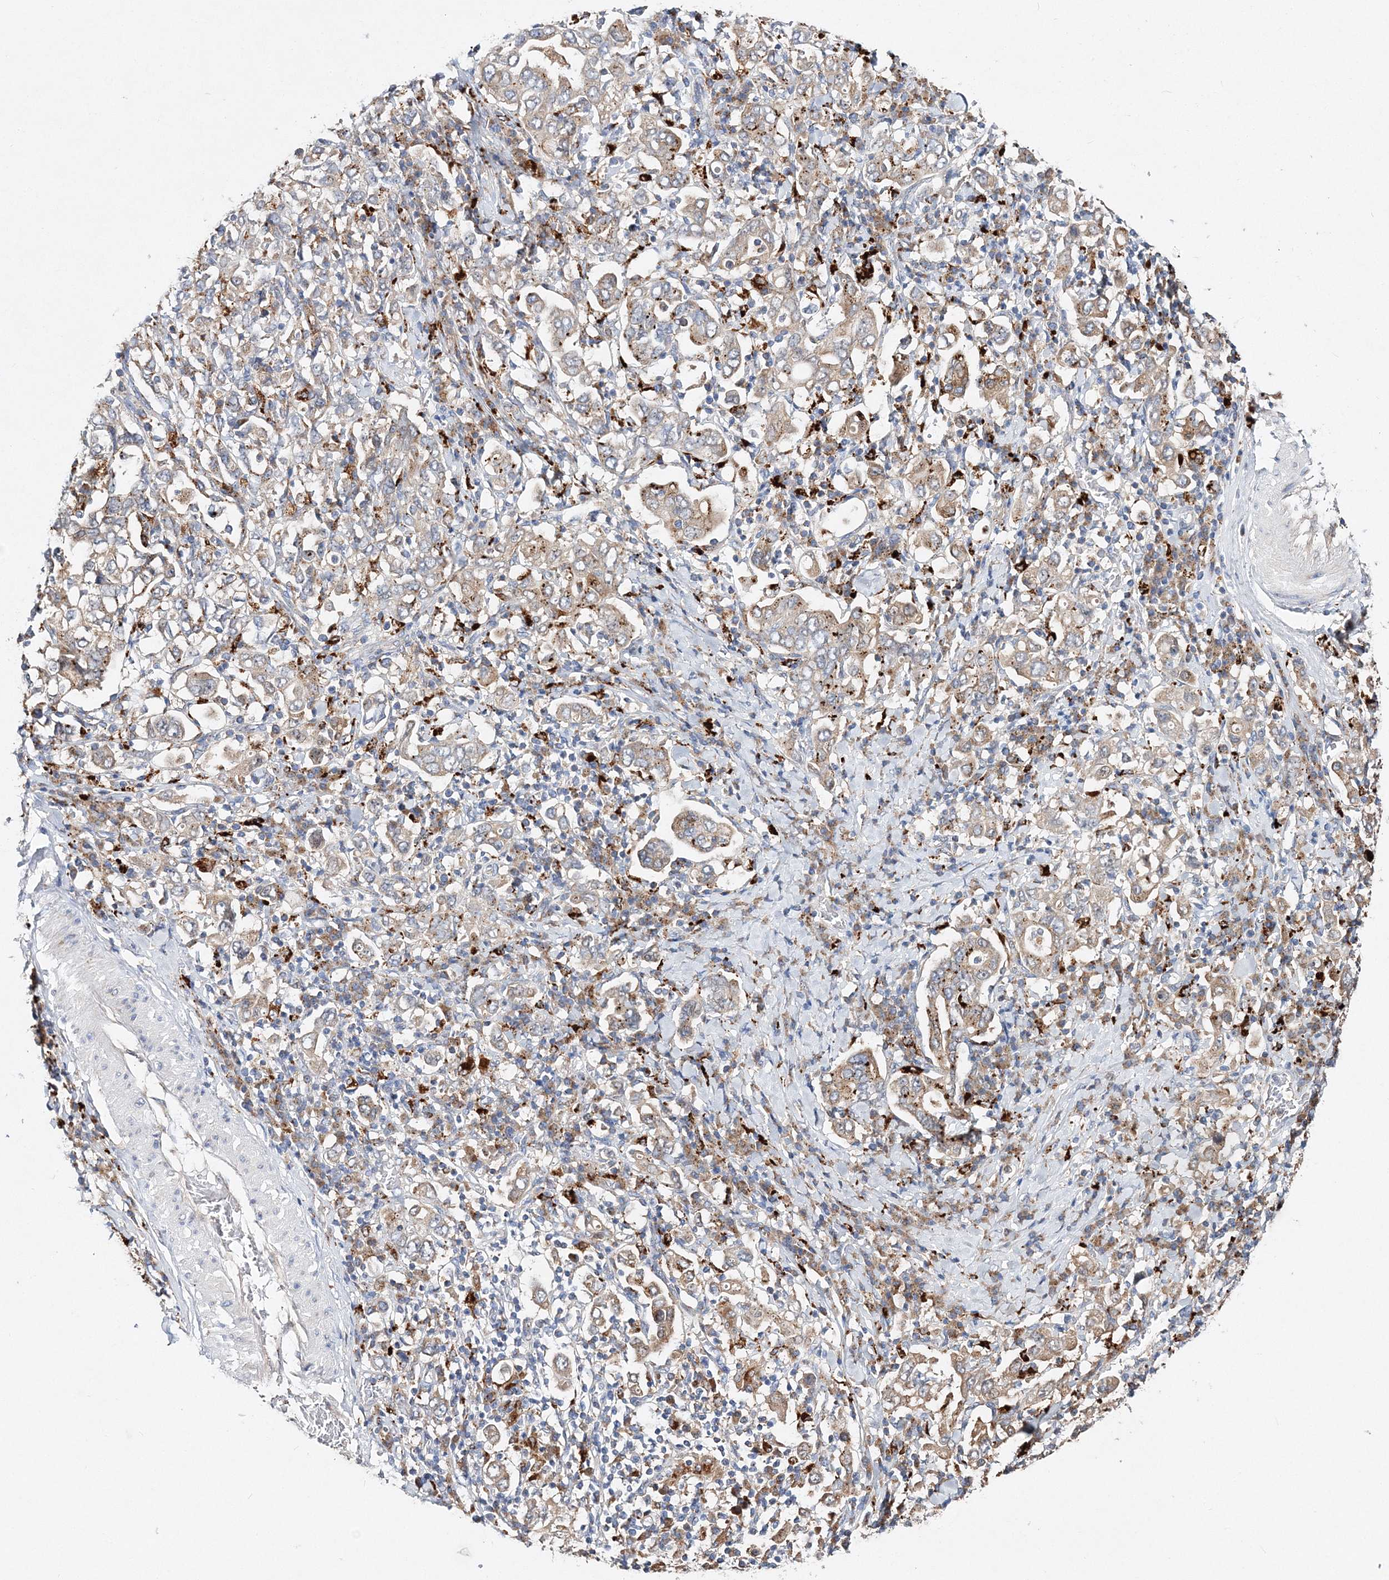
{"staining": {"intensity": "moderate", "quantity": ">75%", "location": "cytoplasmic/membranous"}, "tissue": "stomach cancer", "cell_type": "Tumor cells", "image_type": "cancer", "snomed": [{"axis": "morphology", "description": "Adenocarcinoma, NOS"}, {"axis": "topography", "description": "Stomach, upper"}], "caption": "Immunohistochemical staining of stomach cancer reveals medium levels of moderate cytoplasmic/membranous expression in approximately >75% of tumor cells.", "gene": "C3orf38", "patient": {"sex": "male", "age": 62}}